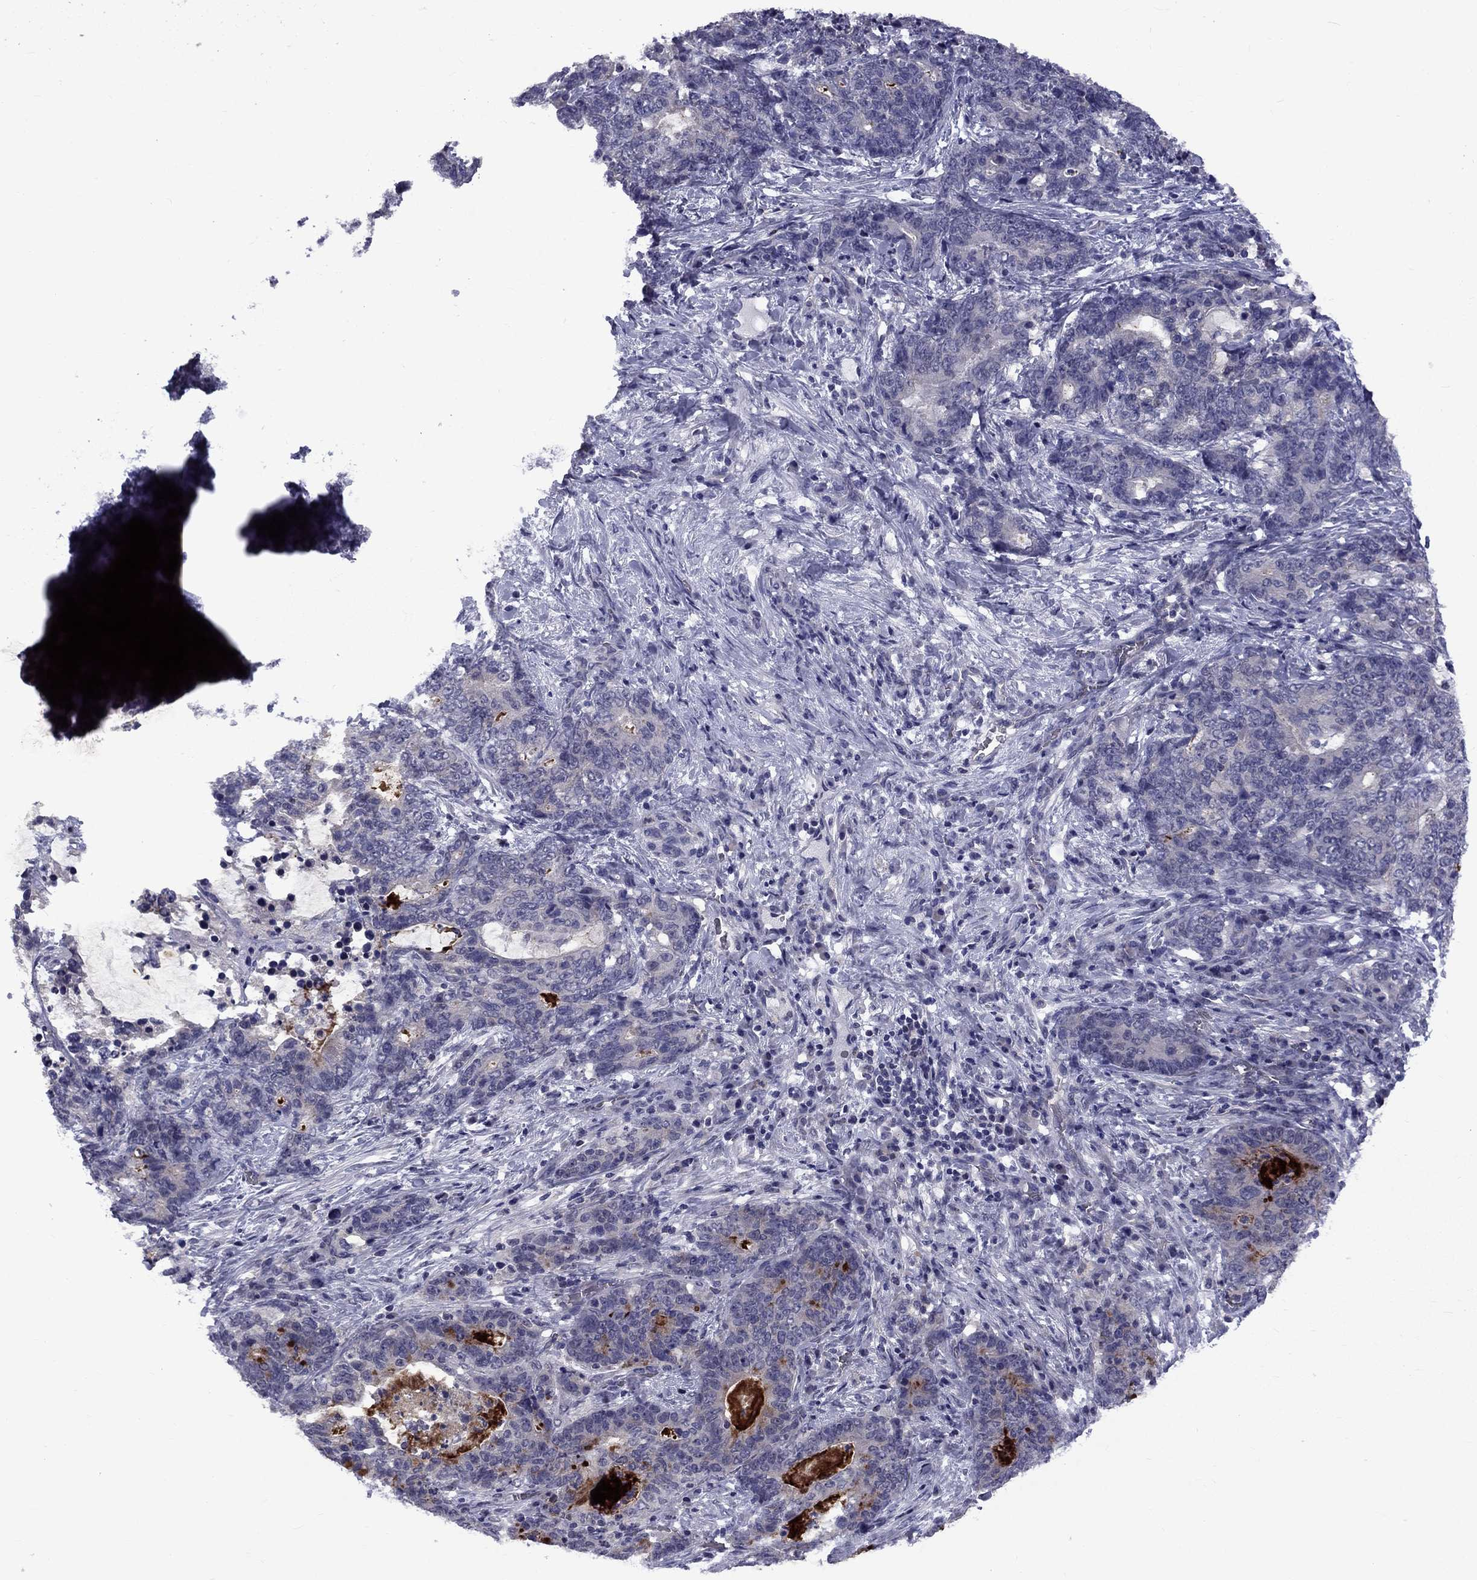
{"staining": {"intensity": "negative", "quantity": "none", "location": "none"}, "tissue": "stomach cancer", "cell_type": "Tumor cells", "image_type": "cancer", "snomed": [{"axis": "morphology", "description": "Normal tissue, NOS"}, {"axis": "morphology", "description": "Adenocarcinoma, NOS"}, {"axis": "topography", "description": "Stomach"}], "caption": "Immunohistochemistry (IHC) of human stomach cancer demonstrates no positivity in tumor cells. (Immunohistochemistry (IHC), brightfield microscopy, high magnification).", "gene": "SNTA1", "patient": {"sex": "female", "age": 64}}